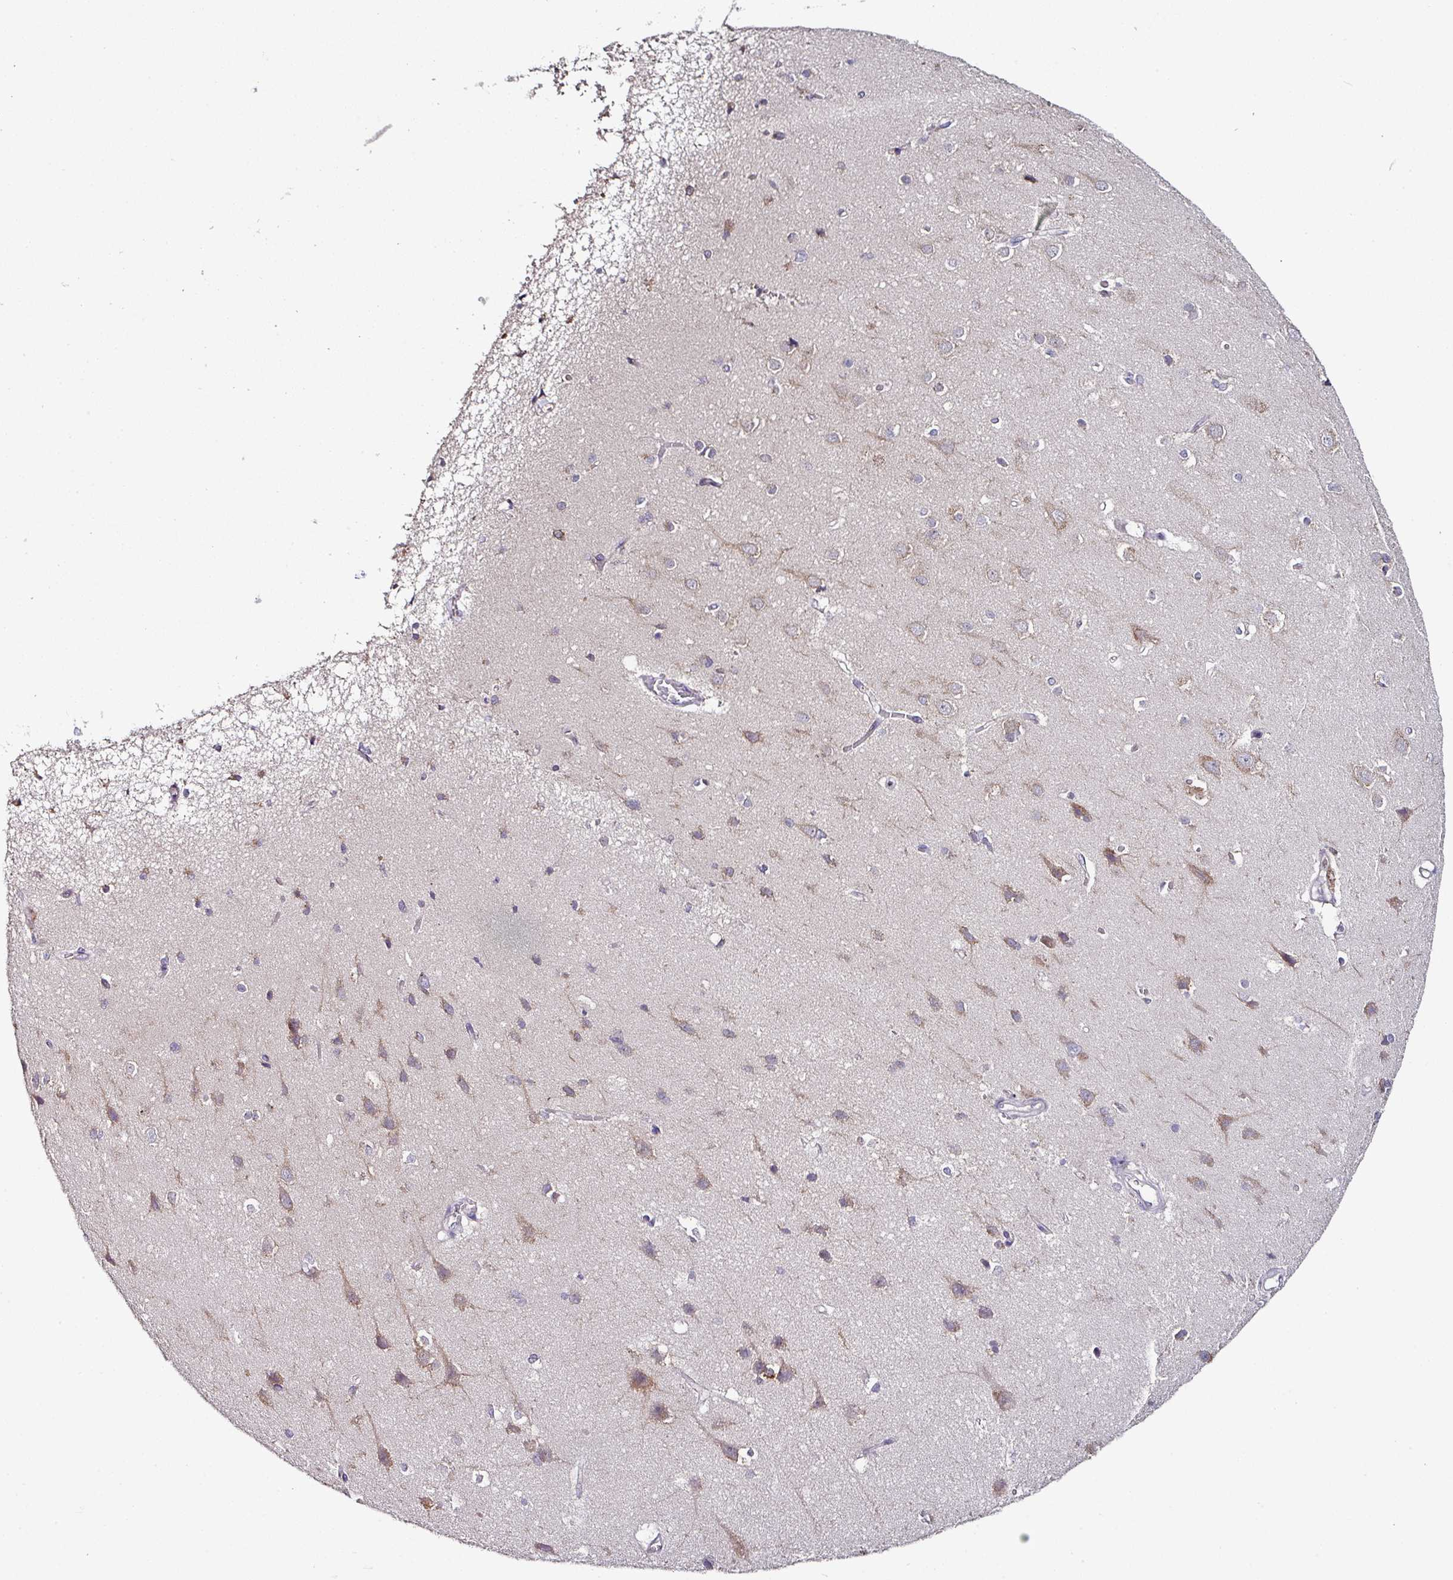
{"staining": {"intensity": "negative", "quantity": "none", "location": "none"}, "tissue": "cerebral cortex", "cell_type": "Endothelial cells", "image_type": "normal", "snomed": [{"axis": "morphology", "description": "Normal tissue, NOS"}, {"axis": "topography", "description": "Cerebral cortex"}], "caption": "Immunohistochemistry image of benign cerebral cortex: cerebral cortex stained with DAB (3,3'-diaminobenzidine) shows no significant protein staining in endothelial cells. Brightfield microscopy of IHC stained with DAB (brown) and hematoxylin (blue), captured at high magnification.", "gene": "SKIC2", "patient": {"sex": "male", "age": 37}}